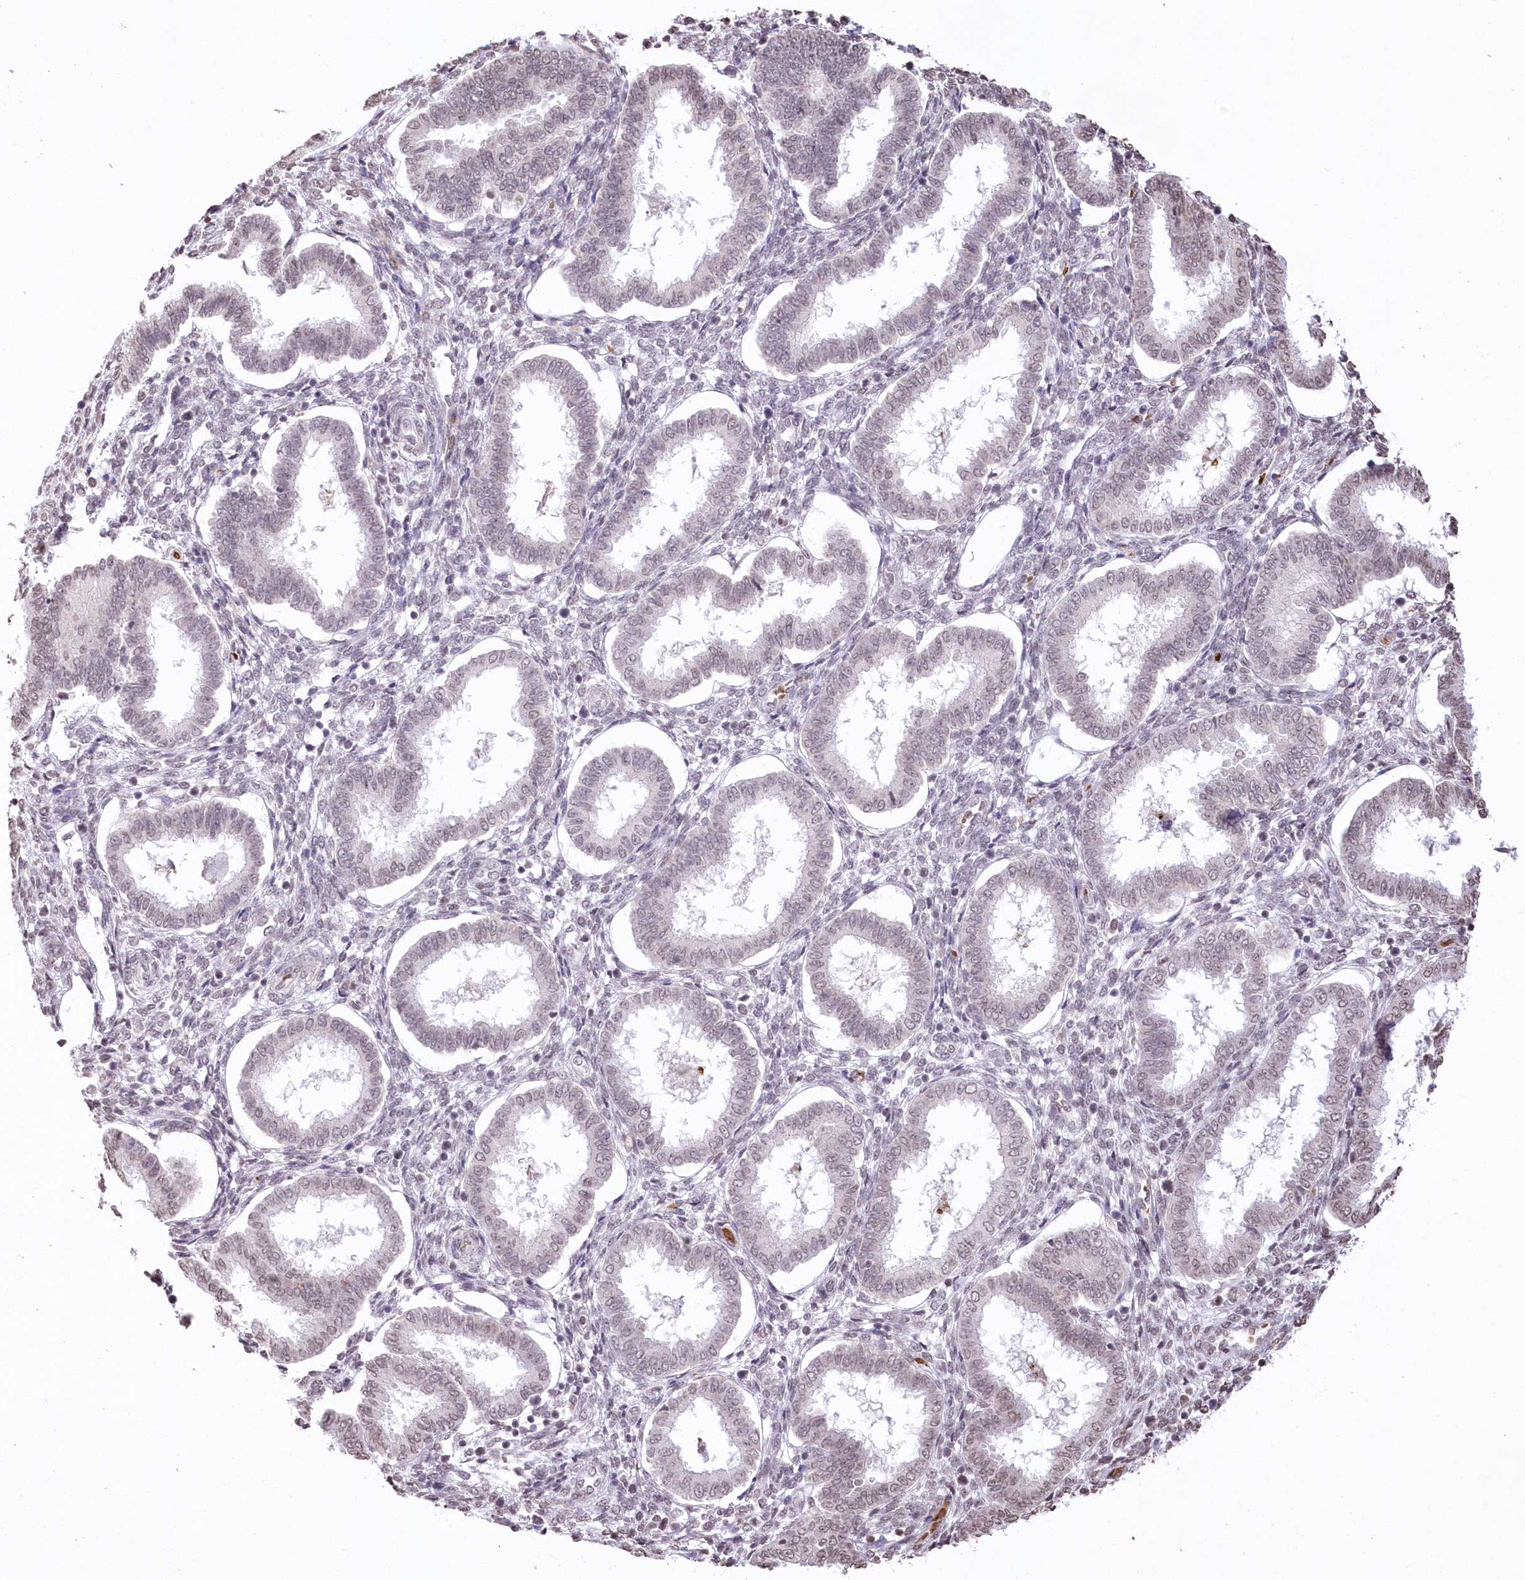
{"staining": {"intensity": "moderate", "quantity": "<25%", "location": "nuclear"}, "tissue": "endometrium", "cell_type": "Cells in endometrial stroma", "image_type": "normal", "snomed": [{"axis": "morphology", "description": "Normal tissue, NOS"}, {"axis": "topography", "description": "Endometrium"}], "caption": "Approximately <25% of cells in endometrial stroma in unremarkable endometrium reveal moderate nuclear protein staining as visualized by brown immunohistochemical staining.", "gene": "ENSG00000275740", "patient": {"sex": "female", "age": 24}}